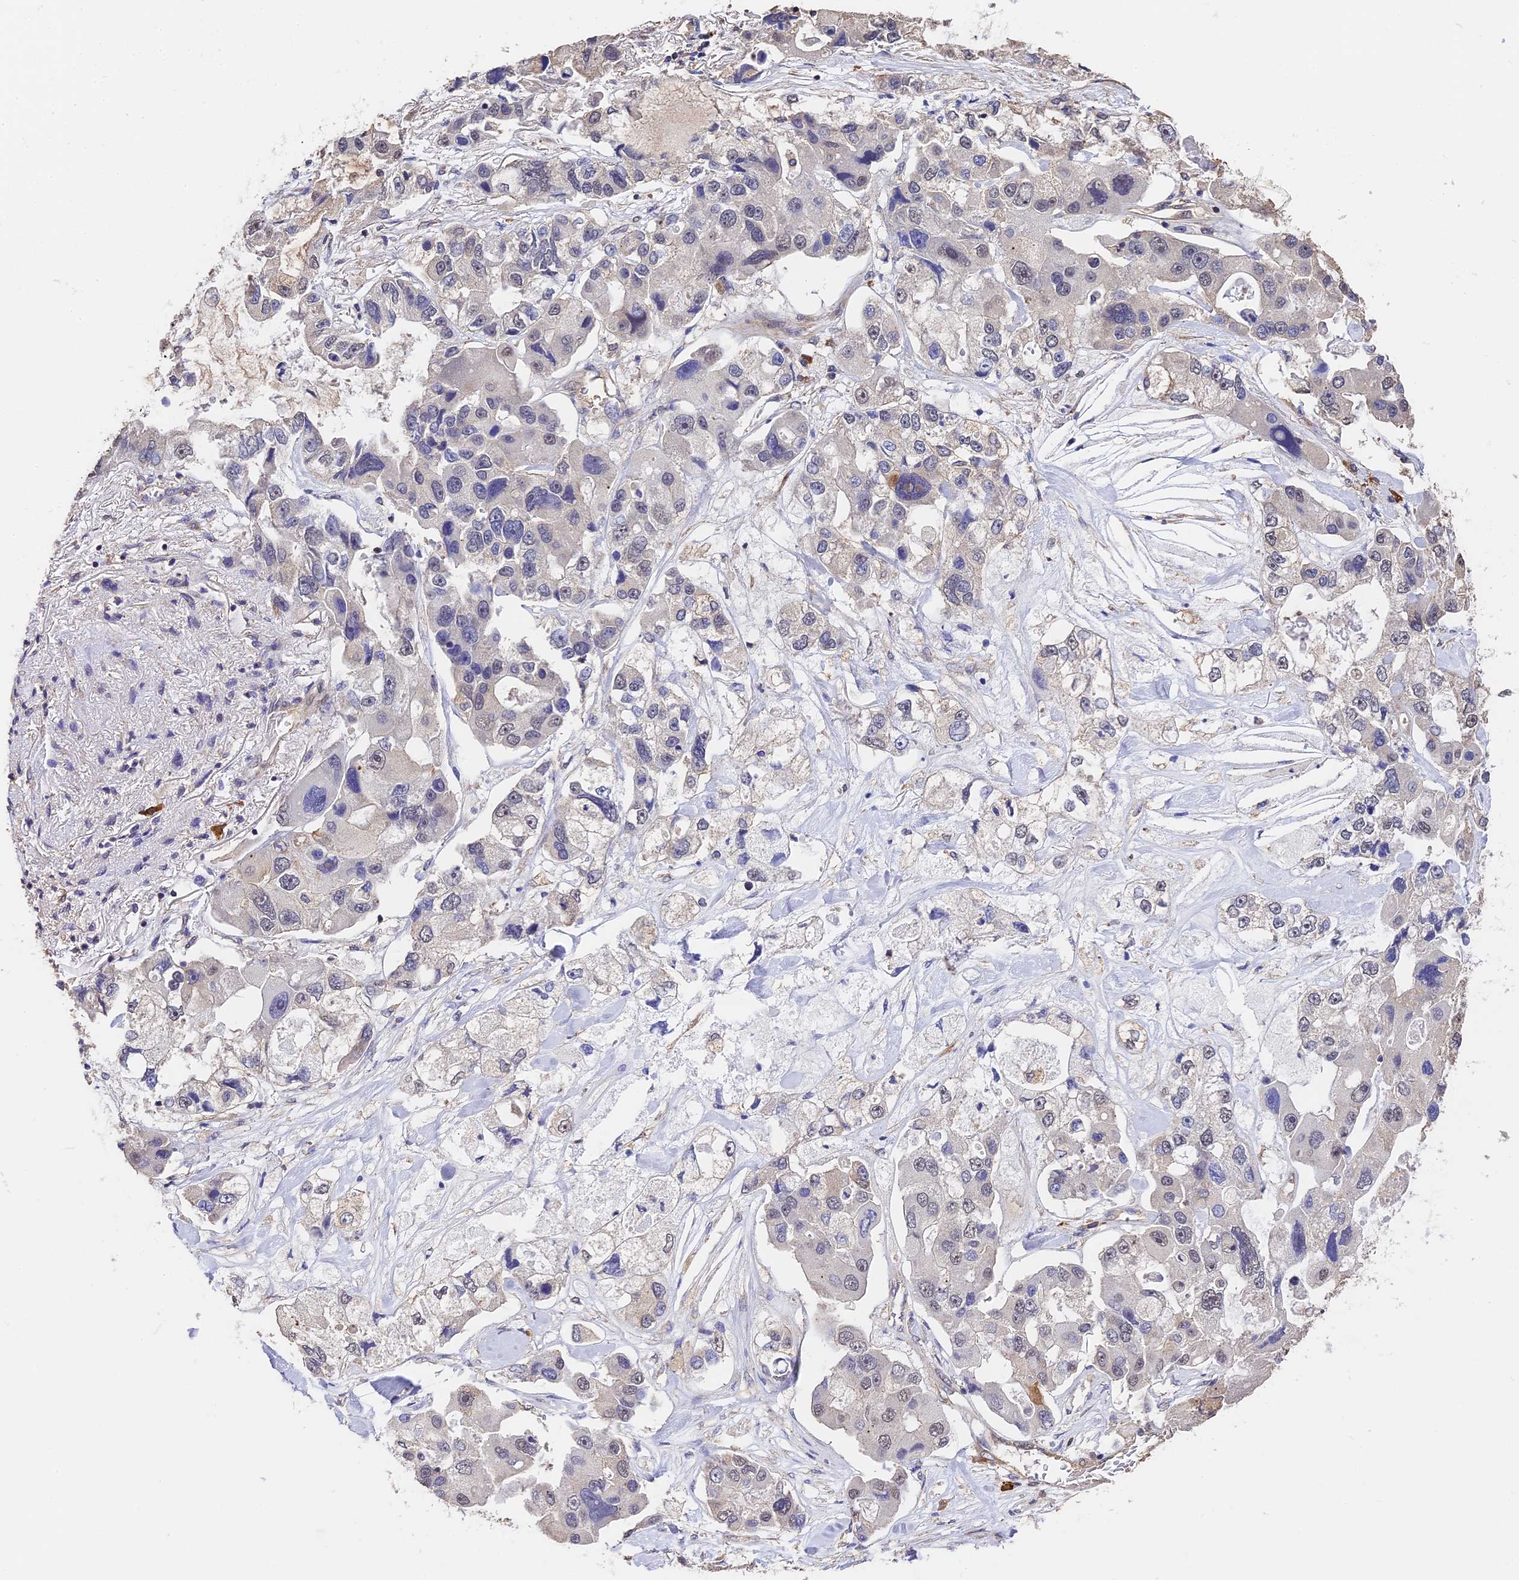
{"staining": {"intensity": "weak", "quantity": "<25%", "location": "nuclear"}, "tissue": "lung cancer", "cell_type": "Tumor cells", "image_type": "cancer", "snomed": [{"axis": "morphology", "description": "Adenocarcinoma, NOS"}, {"axis": "topography", "description": "Lung"}], "caption": "This is a photomicrograph of IHC staining of lung cancer (adenocarcinoma), which shows no positivity in tumor cells.", "gene": "SLC11A1", "patient": {"sex": "female", "age": 54}}